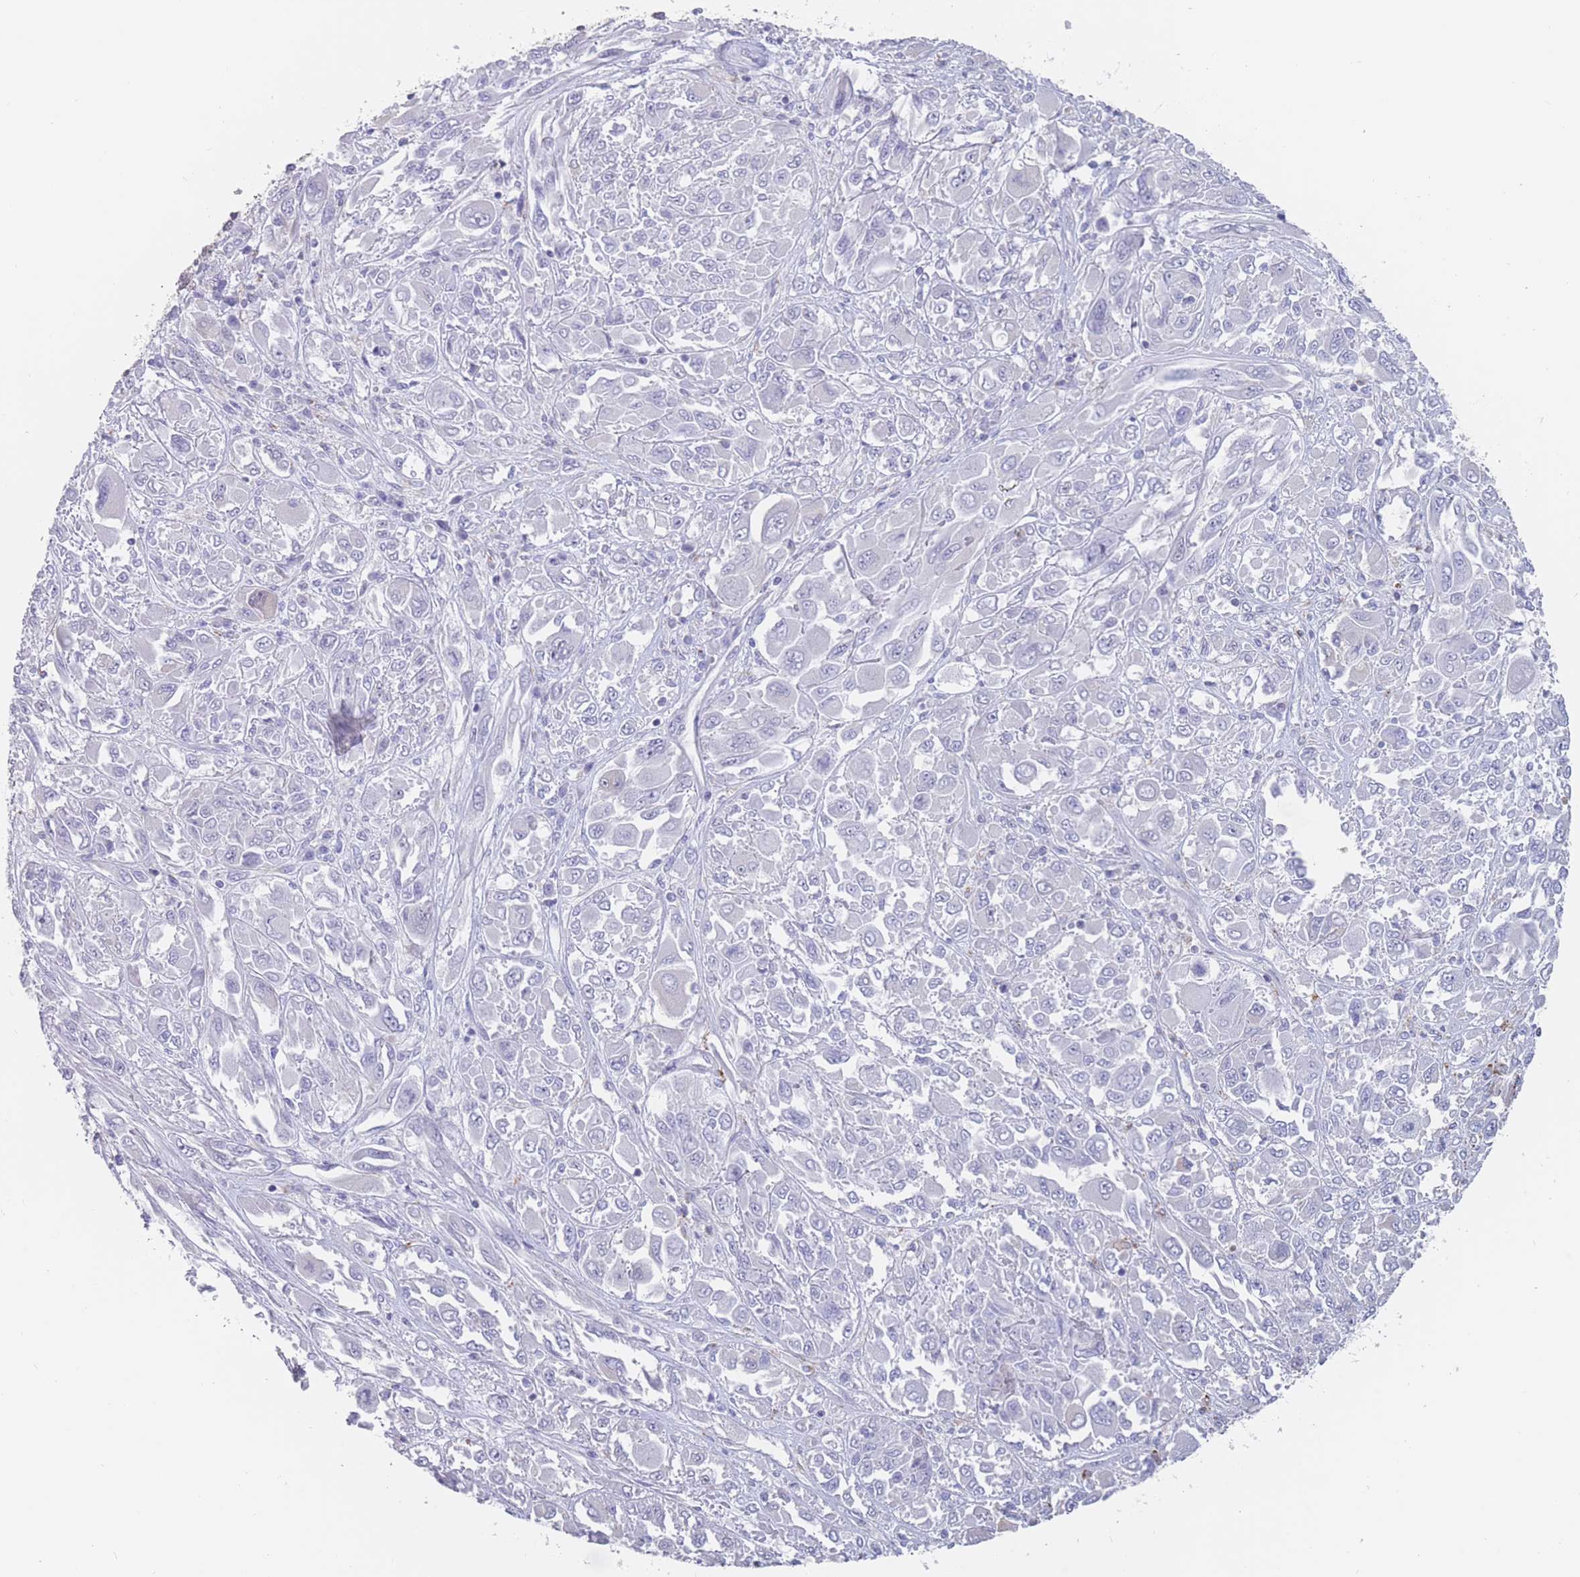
{"staining": {"intensity": "negative", "quantity": "none", "location": "none"}, "tissue": "melanoma", "cell_type": "Tumor cells", "image_type": "cancer", "snomed": [{"axis": "morphology", "description": "Malignant melanoma, NOS"}, {"axis": "topography", "description": "Skin"}], "caption": "Histopathology image shows no significant protein positivity in tumor cells of melanoma. (Immunohistochemistry, brightfield microscopy, high magnification).", "gene": "CYP51A1", "patient": {"sex": "female", "age": 91}}